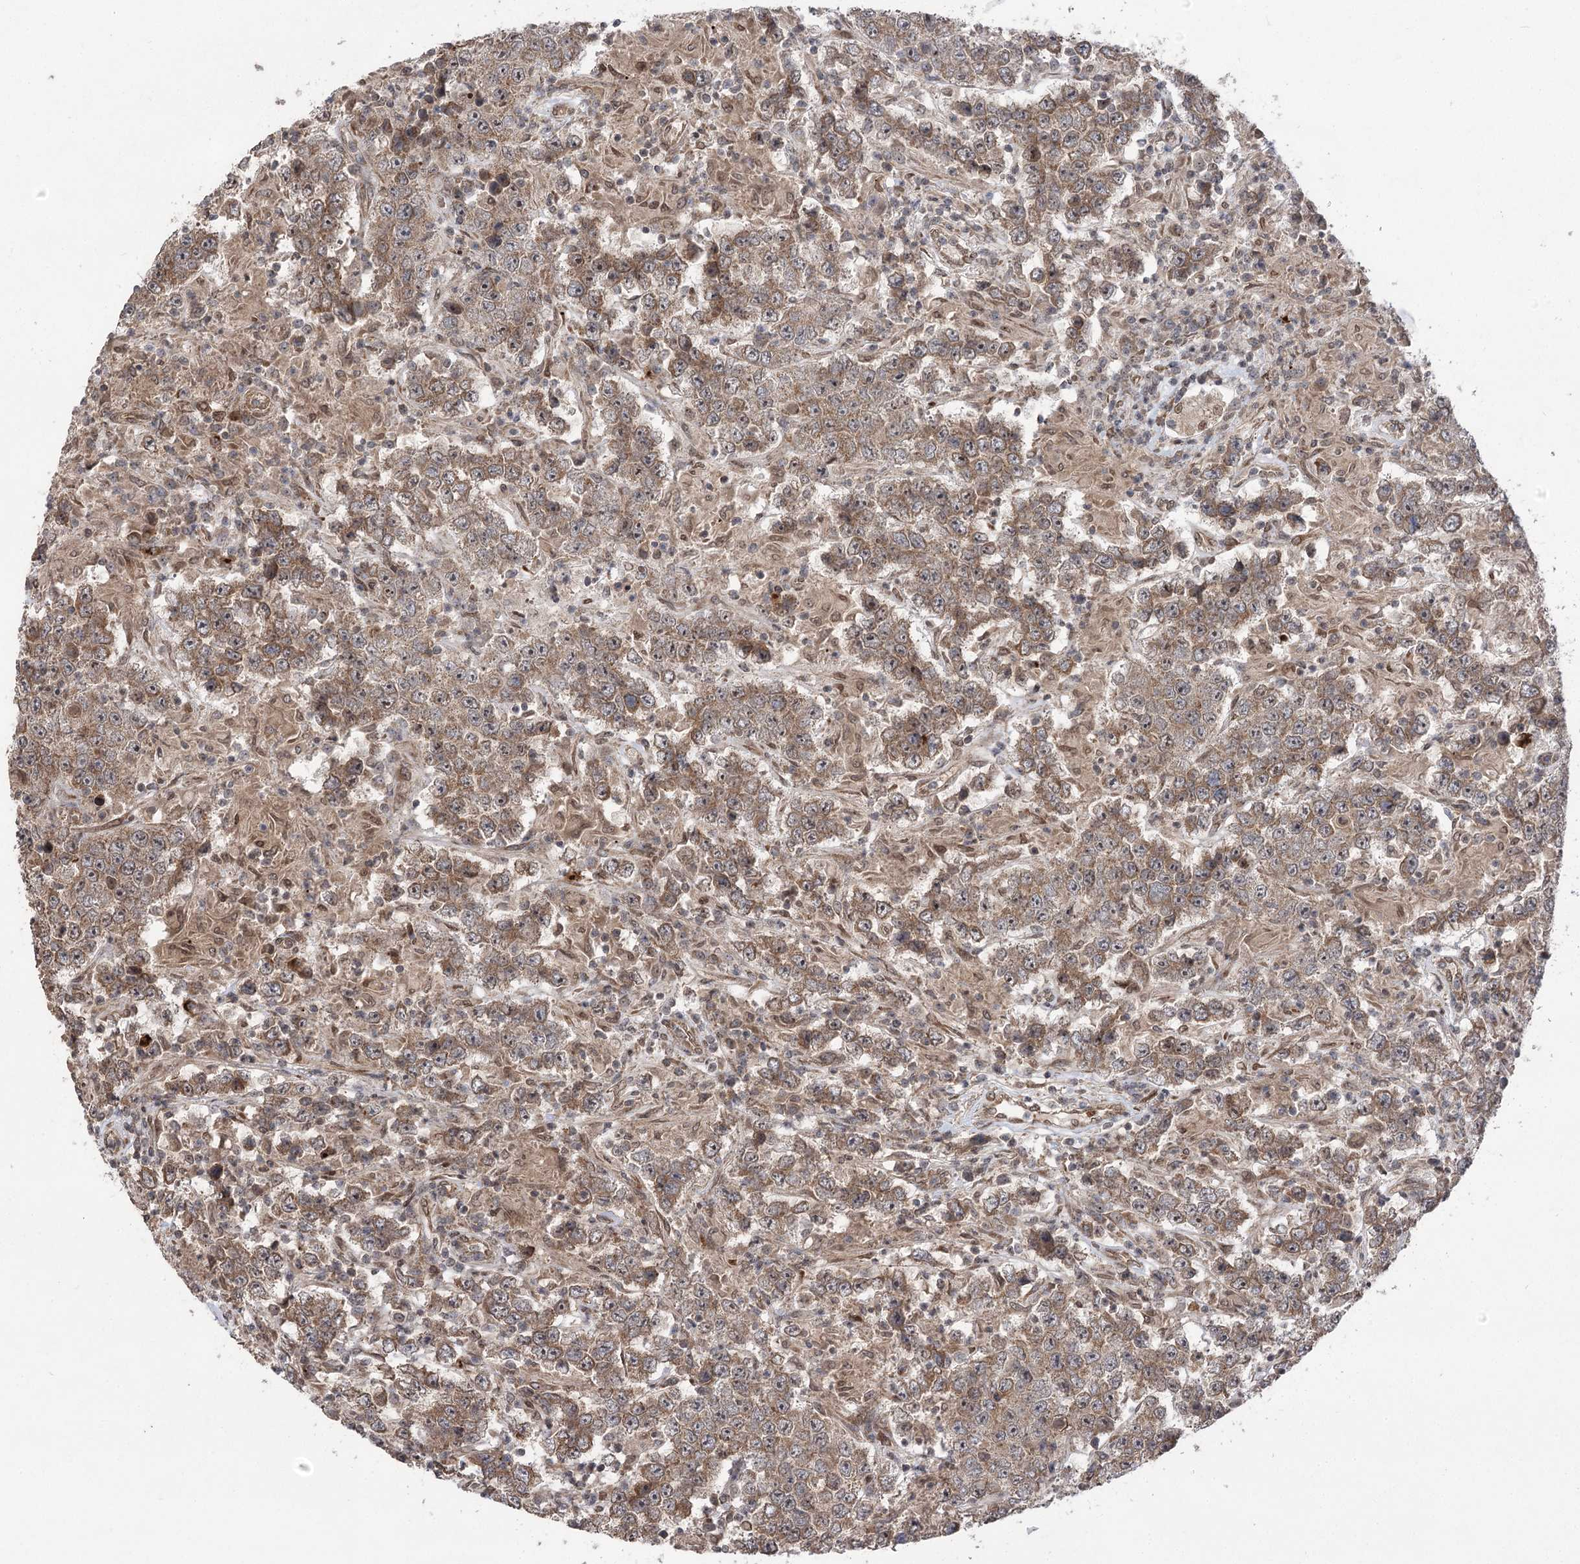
{"staining": {"intensity": "moderate", "quantity": ">75%", "location": "cytoplasmic/membranous"}, "tissue": "testis cancer", "cell_type": "Tumor cells", "image_type": "cancer", "snomed": [{"axis": "morphology", "description": "Normal tissue, NOS"}, {"axis": "morphology", "description": "Urothelial carcinoma, High grade"}, {"axis": "morphology", "description": "Seminoma, NOS"}, {"axis": "morphology", "description": "Carcinoma, Embryonal, NOS"}, {"axis": "topography", "description": "Urinary bladder"}, {"axis": "topography", "description": "Testis"}], "caption": "Moderate cytoplasmic/membranous positivity for a protein is appreciated in approximately >75% of tumor cells of testis embryonal carcinoma using IHC.", "gene": "TENM2", "patient": {"sex": "male", "age": 41}}